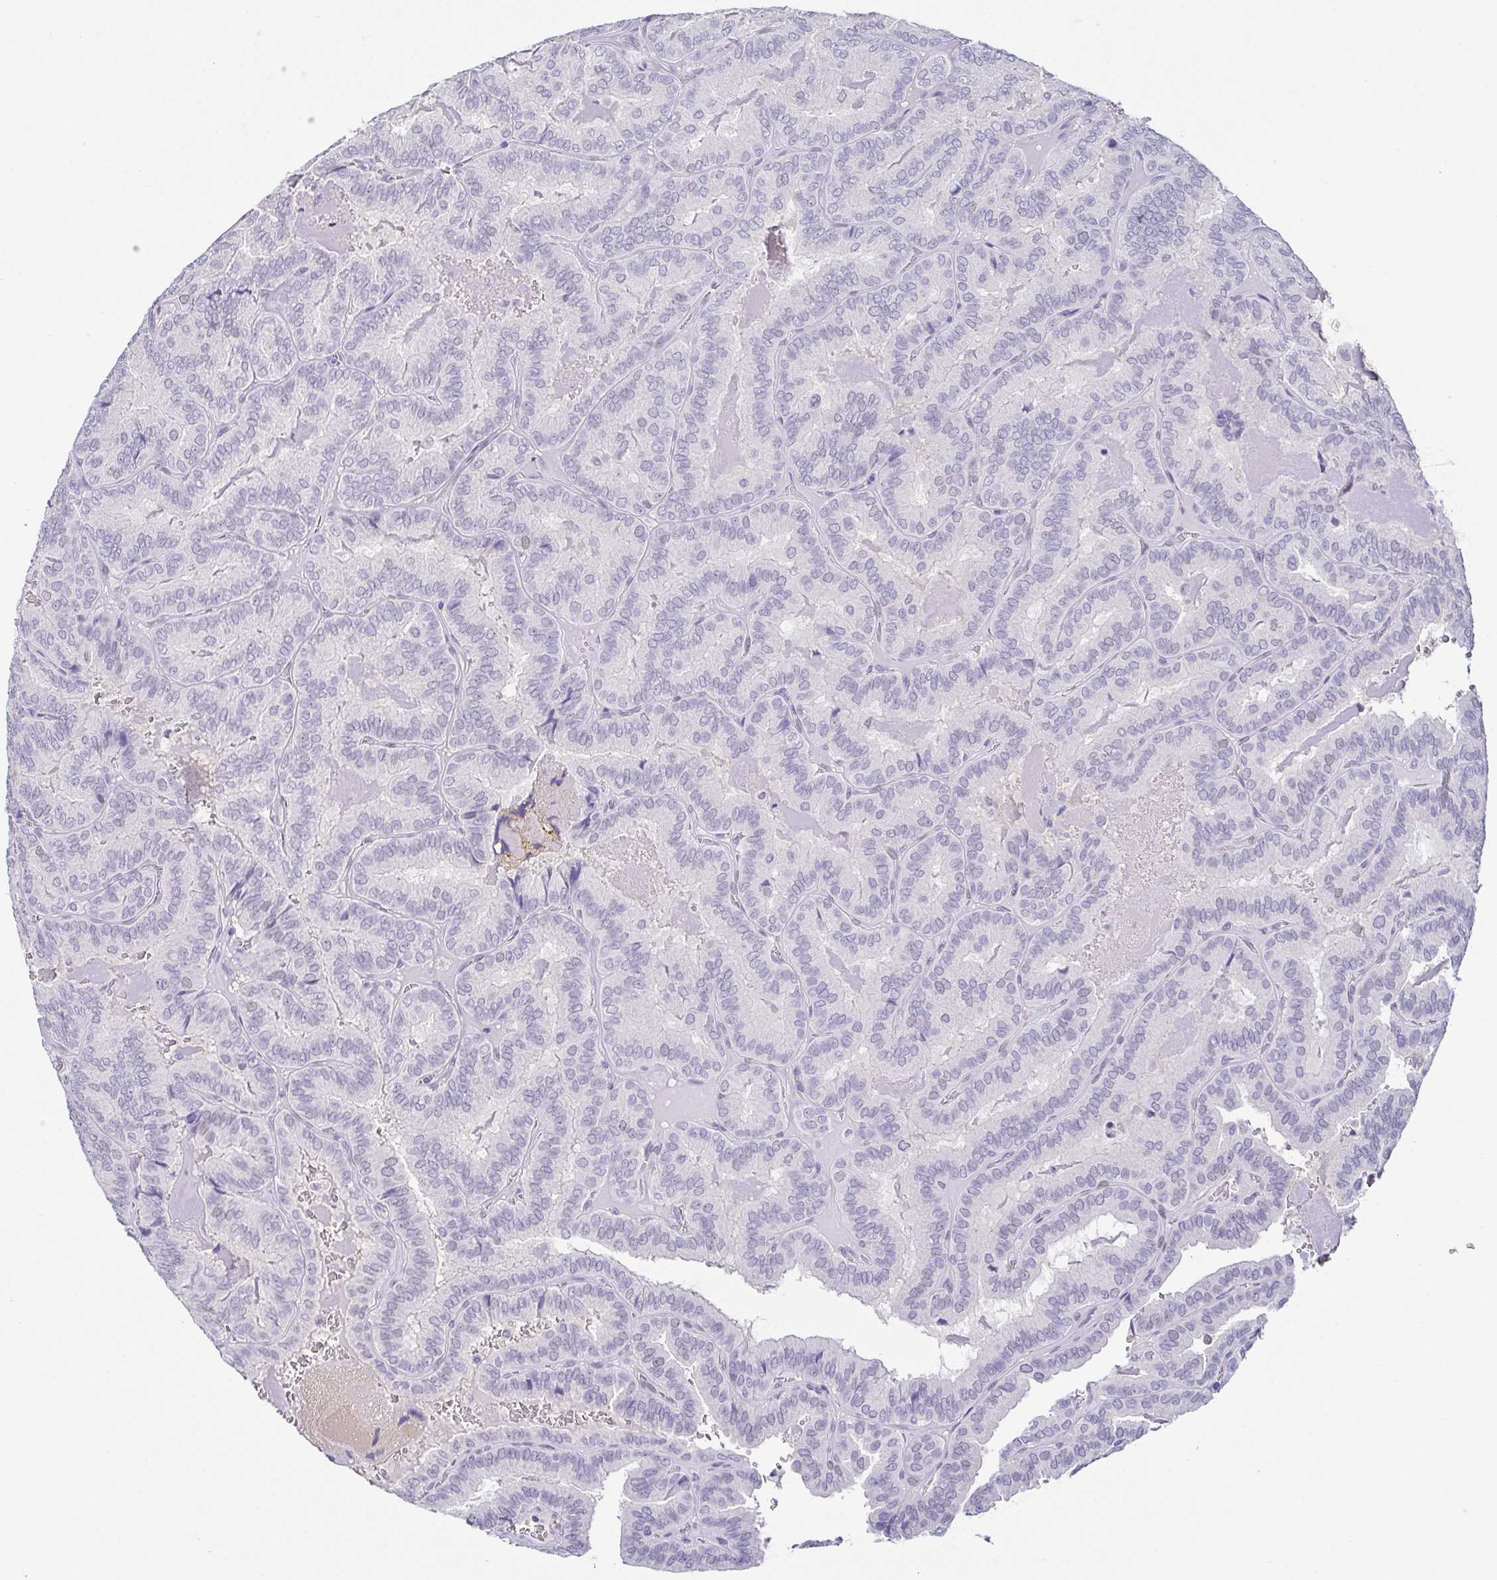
{"staining": {"intensity": "negative", "quantity": "none", "location": "none"}, "tissue": "thyroid cancer", "cell_type": "Tumor cells", "image_type": "cancer", "snomed": [{"axis": "morphology", "description": "Papillary adenocarcinoma, NOS"}, {"axis": "topography", "description": "Thyroid gland"}], "caption": "Tumor cells show no significant protein expression in thyroid cancer.", "gene": "TCF3", "patient": {"sex": "female", "age": 75}}